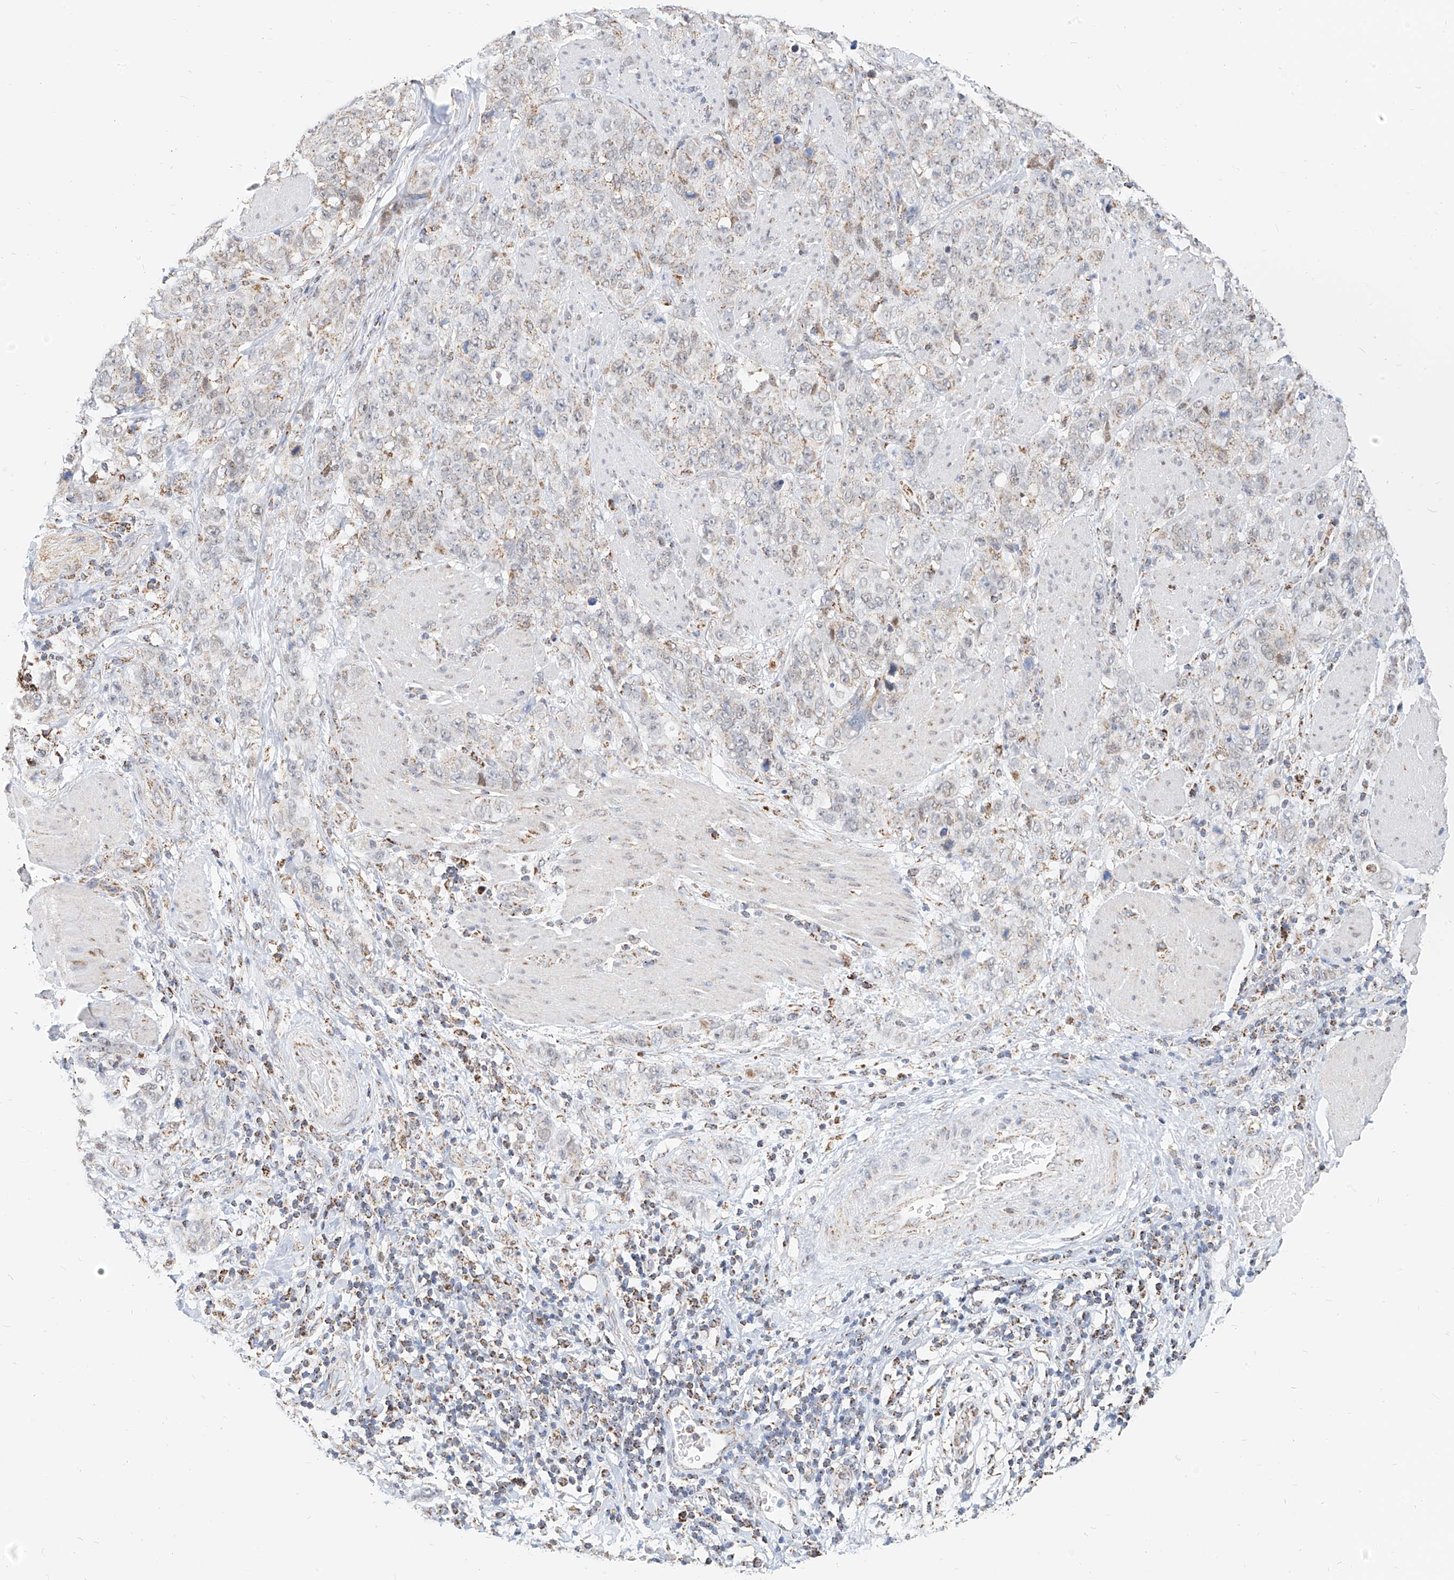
{"staining": {"intensity": "weak", "quantity": "<25%", "location": "cytoplasmic/membranous"}, "tissue": "stomach cancer", "cell_type": "Tumor cells", "image_type": "cancer", "snomed": [{"axis": "morphology", "description": "Adenocarcinoma, NOS"}, {"axis": "topography", "description": "Stomach"}], "caption": "High power microscopy photomicrograph of an immunohistochemistry histopathology image of stomach adenocarcinoma, revealing no significant positivity in tumor cells.", "gene": "NALCN", "patient": {"sex": "male", "age": 48}}